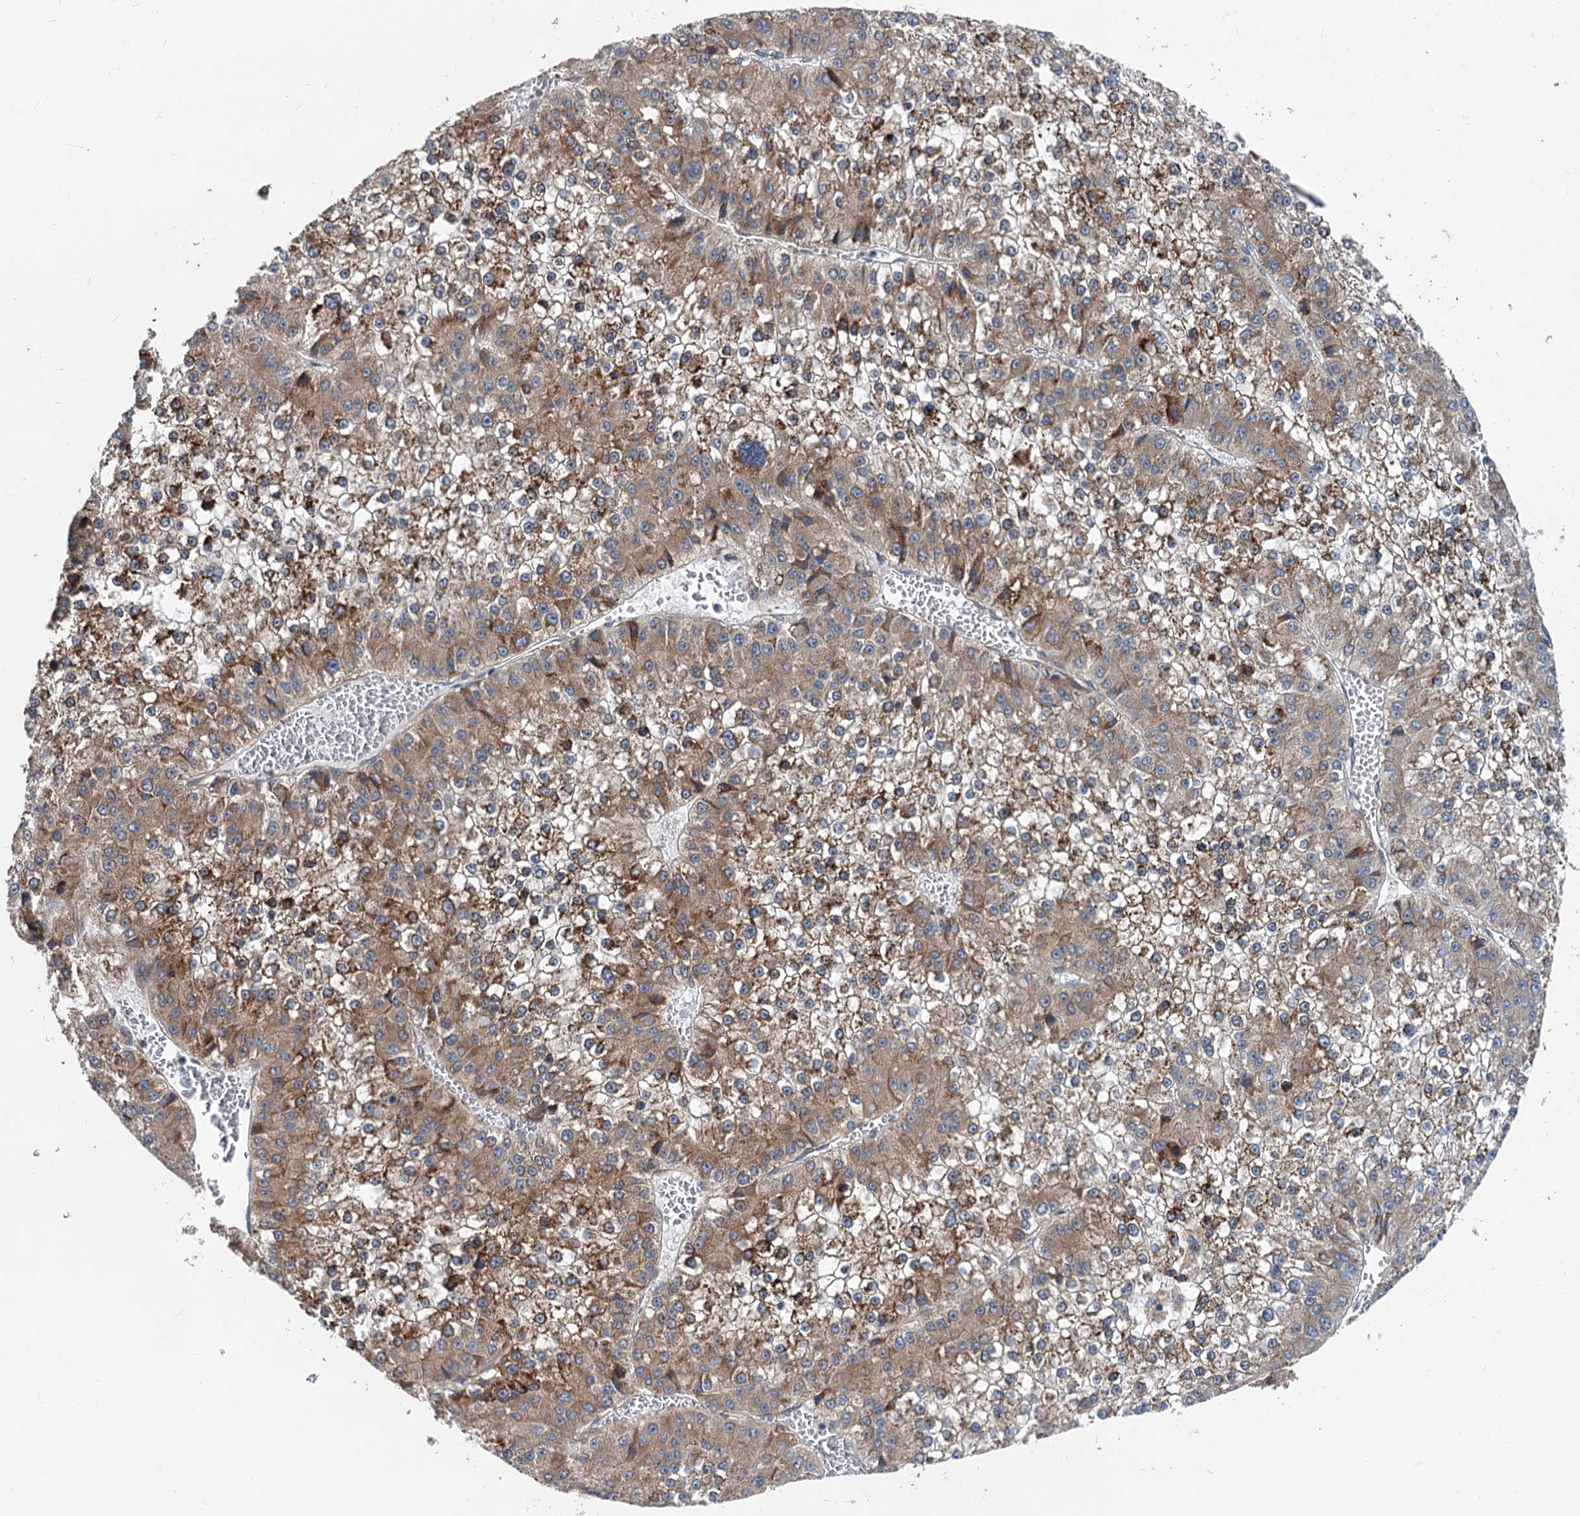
{"staining": {"intensity": "moderate", "quantity": ">75%", "location": "cytoplasmic/membranous"}, "tissue": "liver cancer", "cell_type": "Tumor cells", "image_type": "cancer", "snomed": [{"axis": "morphology", "description": "Carcinoma, Hepatocellular, NOS"}, {"axis": "topography", "description": "Liver"}], "caption": "This micrograph reveals liver cancer (hepatocellular carcinoma) stained with immunohistochemistry to label a protein in brown. The cytoplasmic/membranous of tumor cells show moderate positivity for the protein. Nuclei are counter-stained blue.", "gene": "EIF2B2", "patient": {"sex": "female", "age": 73}}